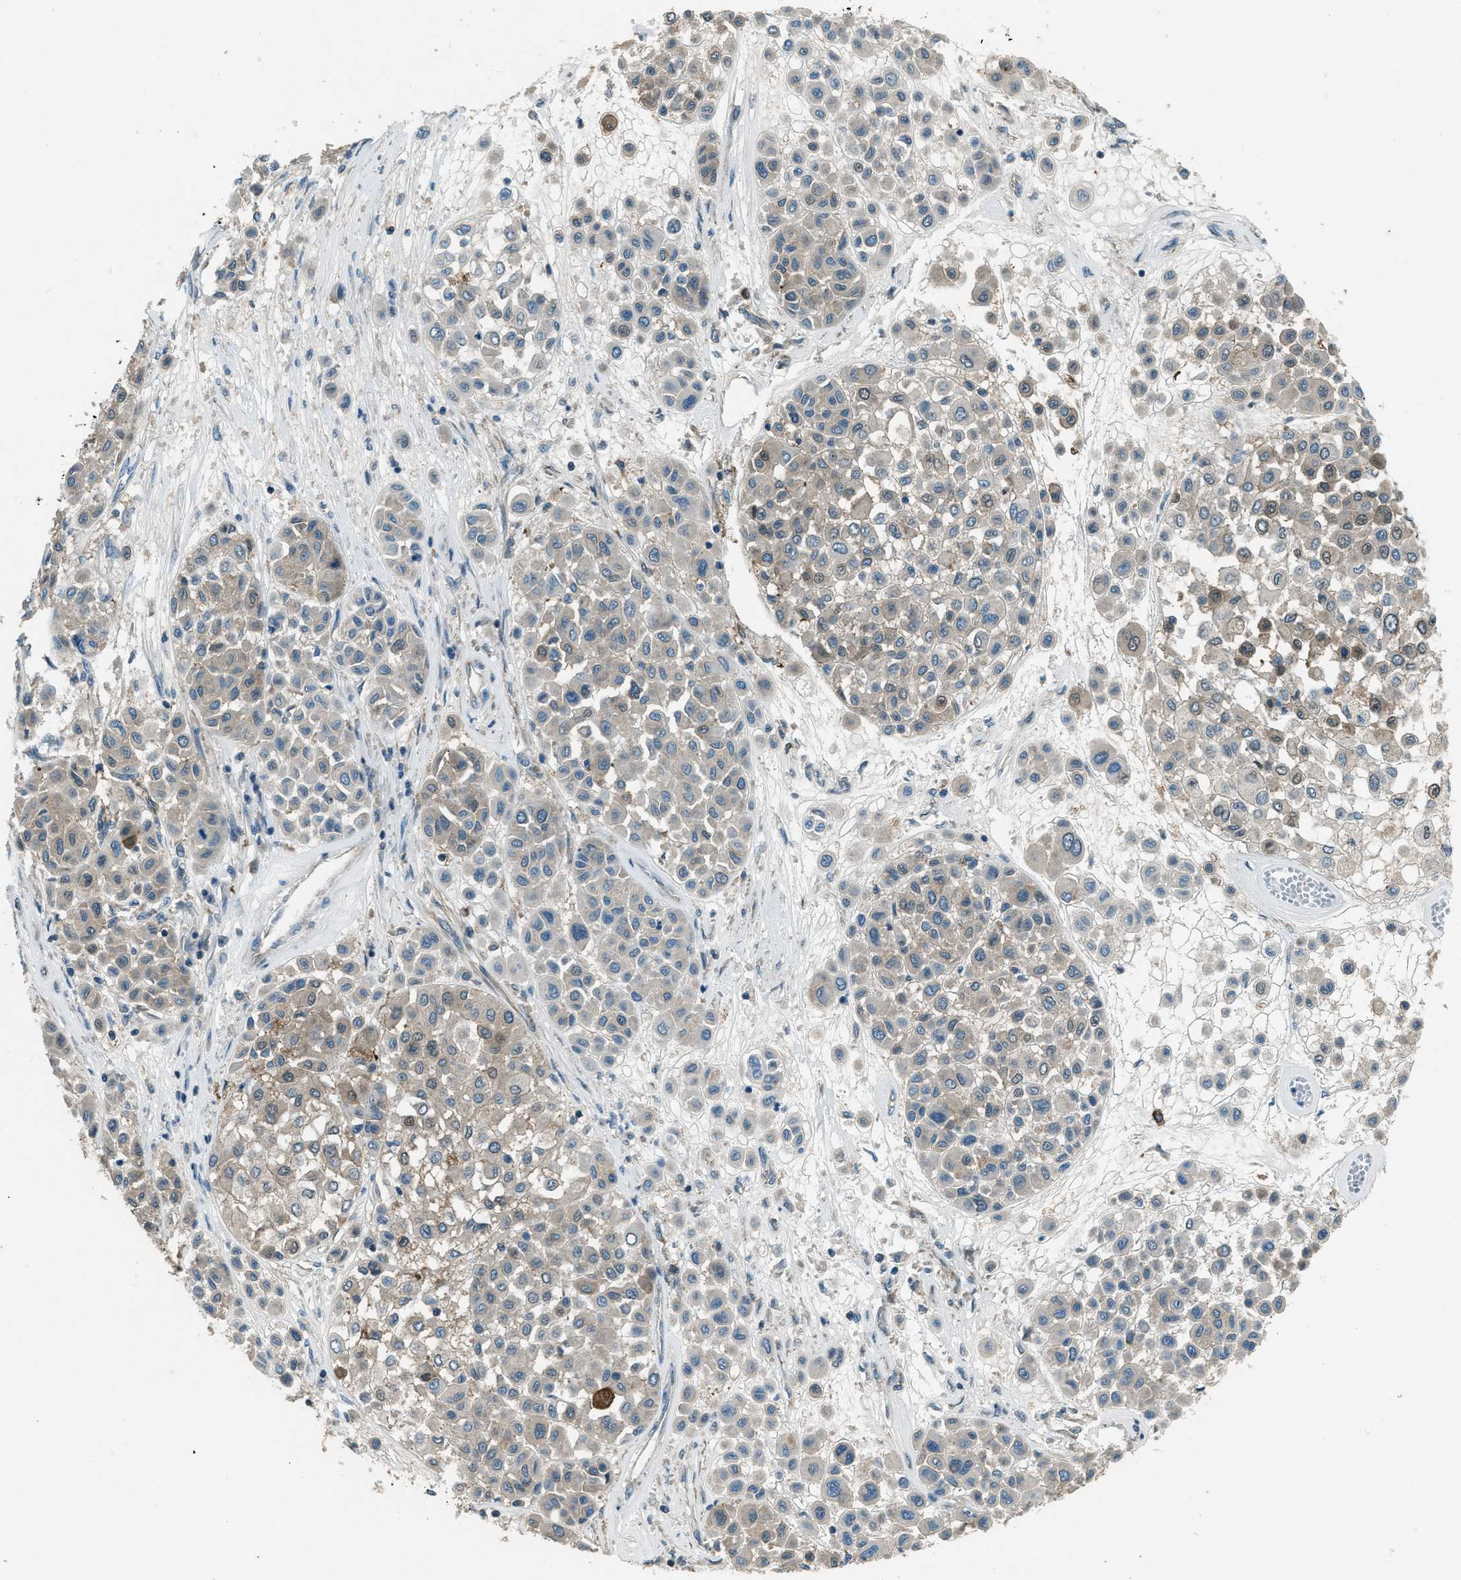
{"staining": {"intensity": "weak", "quantity": "<25%", "location": "cytoplasmic/membranous"}, "tissue": "melanoma", "cell_type": "Tumor cells", "image_type": "cancer", "snomed": [{"axis": "morphology", "description": "Malignant melanoma, Metastatic site"}, {"axis": "topography", "description": "Soft tissue"}], "caption": "Tumor cells show no significant protein expression in malignant melanoma (metastatic site).", "gene": "SVIL", "patient": {"sex": "male", "age": 41}}